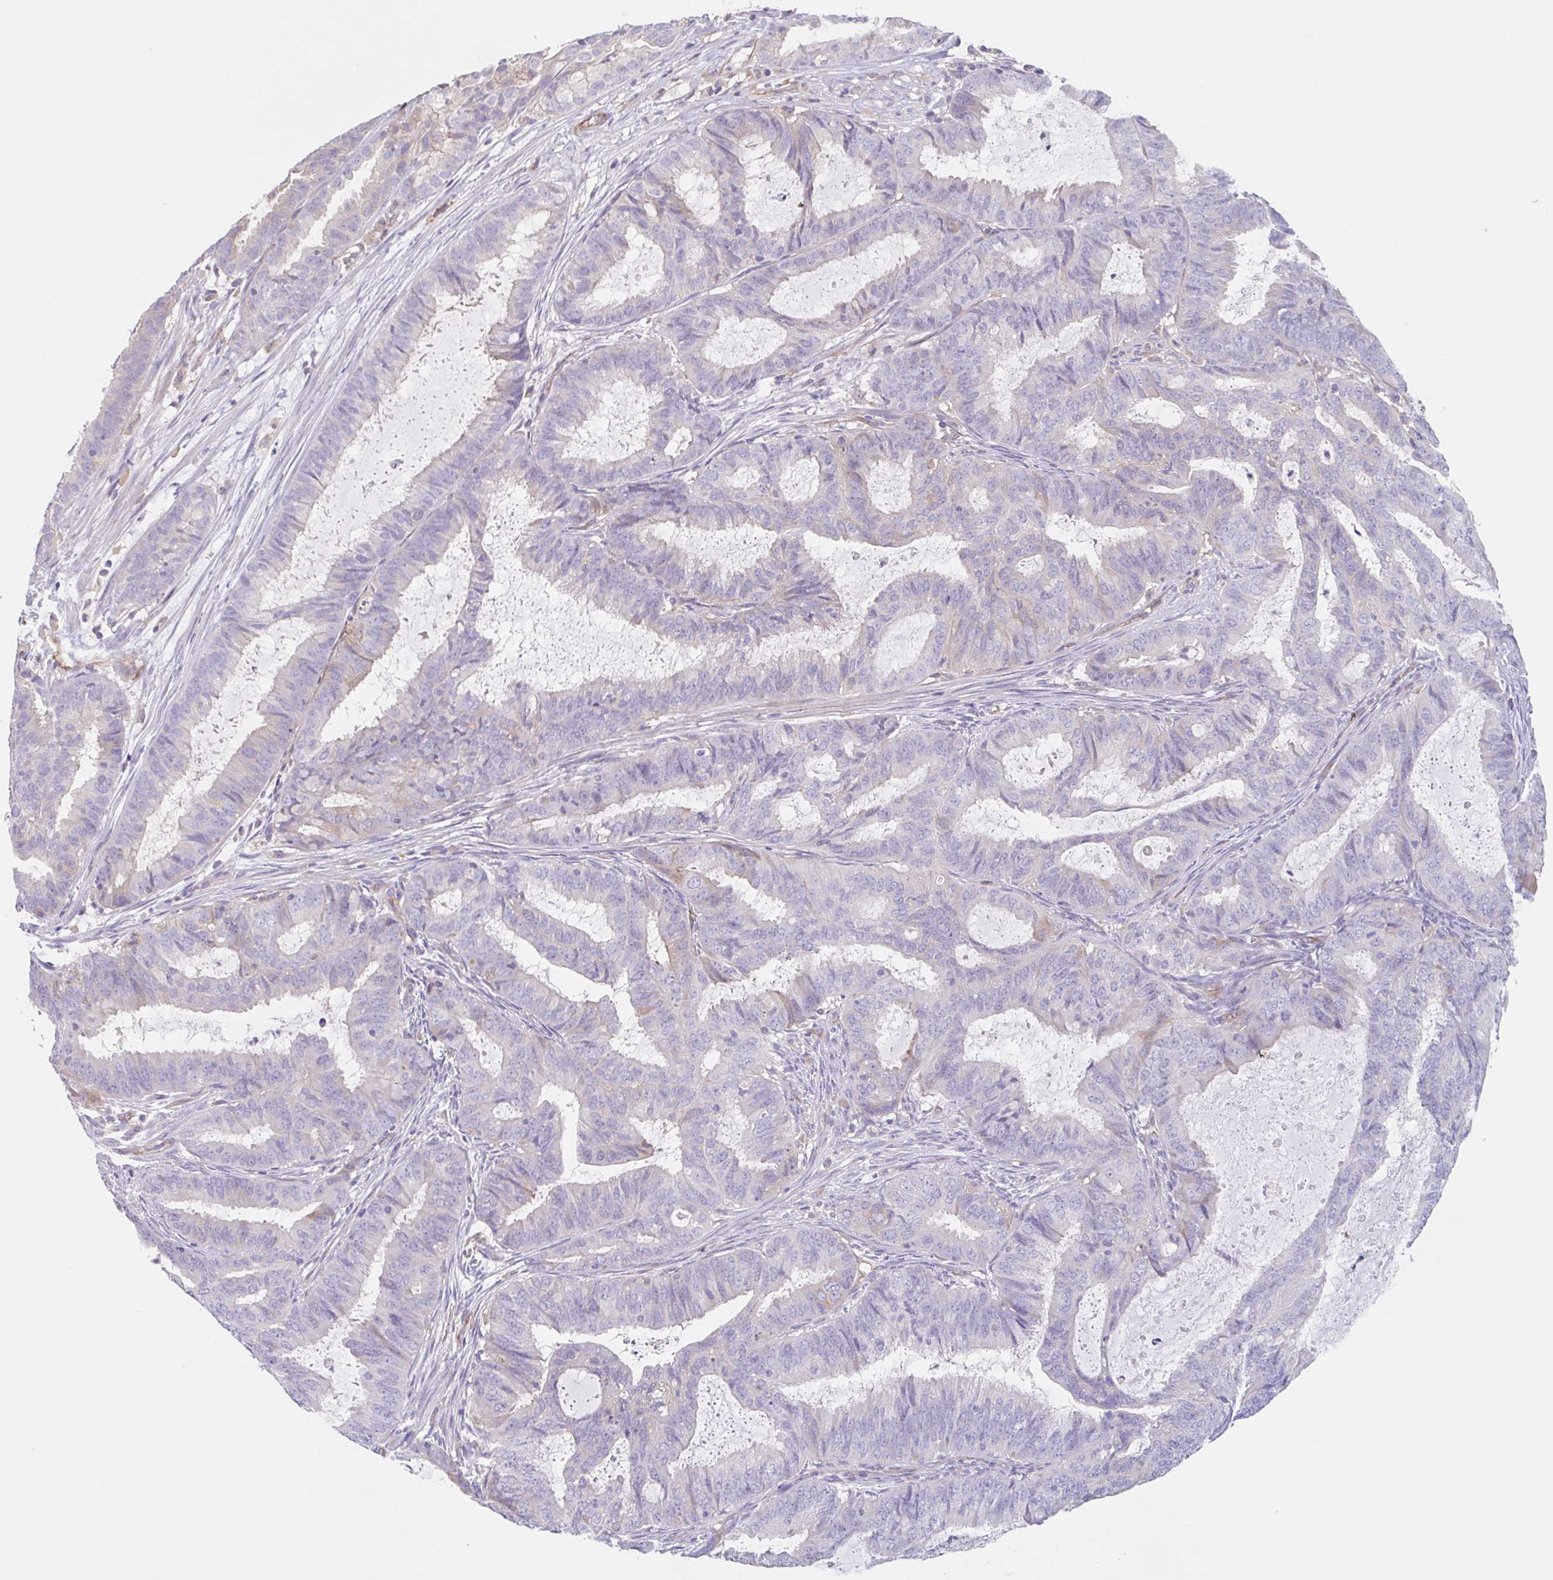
{"staining": {"intensity": "negative", "quantity": "none", "location": "none"}, "tissue": "endometrial cancer", "cell_type": "Tumor cells", "image_type": "cancer", "snomed": [{"axis": "morphology", "description": "Adenocarcinoma, NOS"}, {"axis": "topography", "description": "Endometrium"}], "caption": "Protein analysis of endometrial adenocarcinoma exhibits no significant positivity in tumor cells.", "gene": "EHD4", "patient": {"sex": "female", "age": 51}}